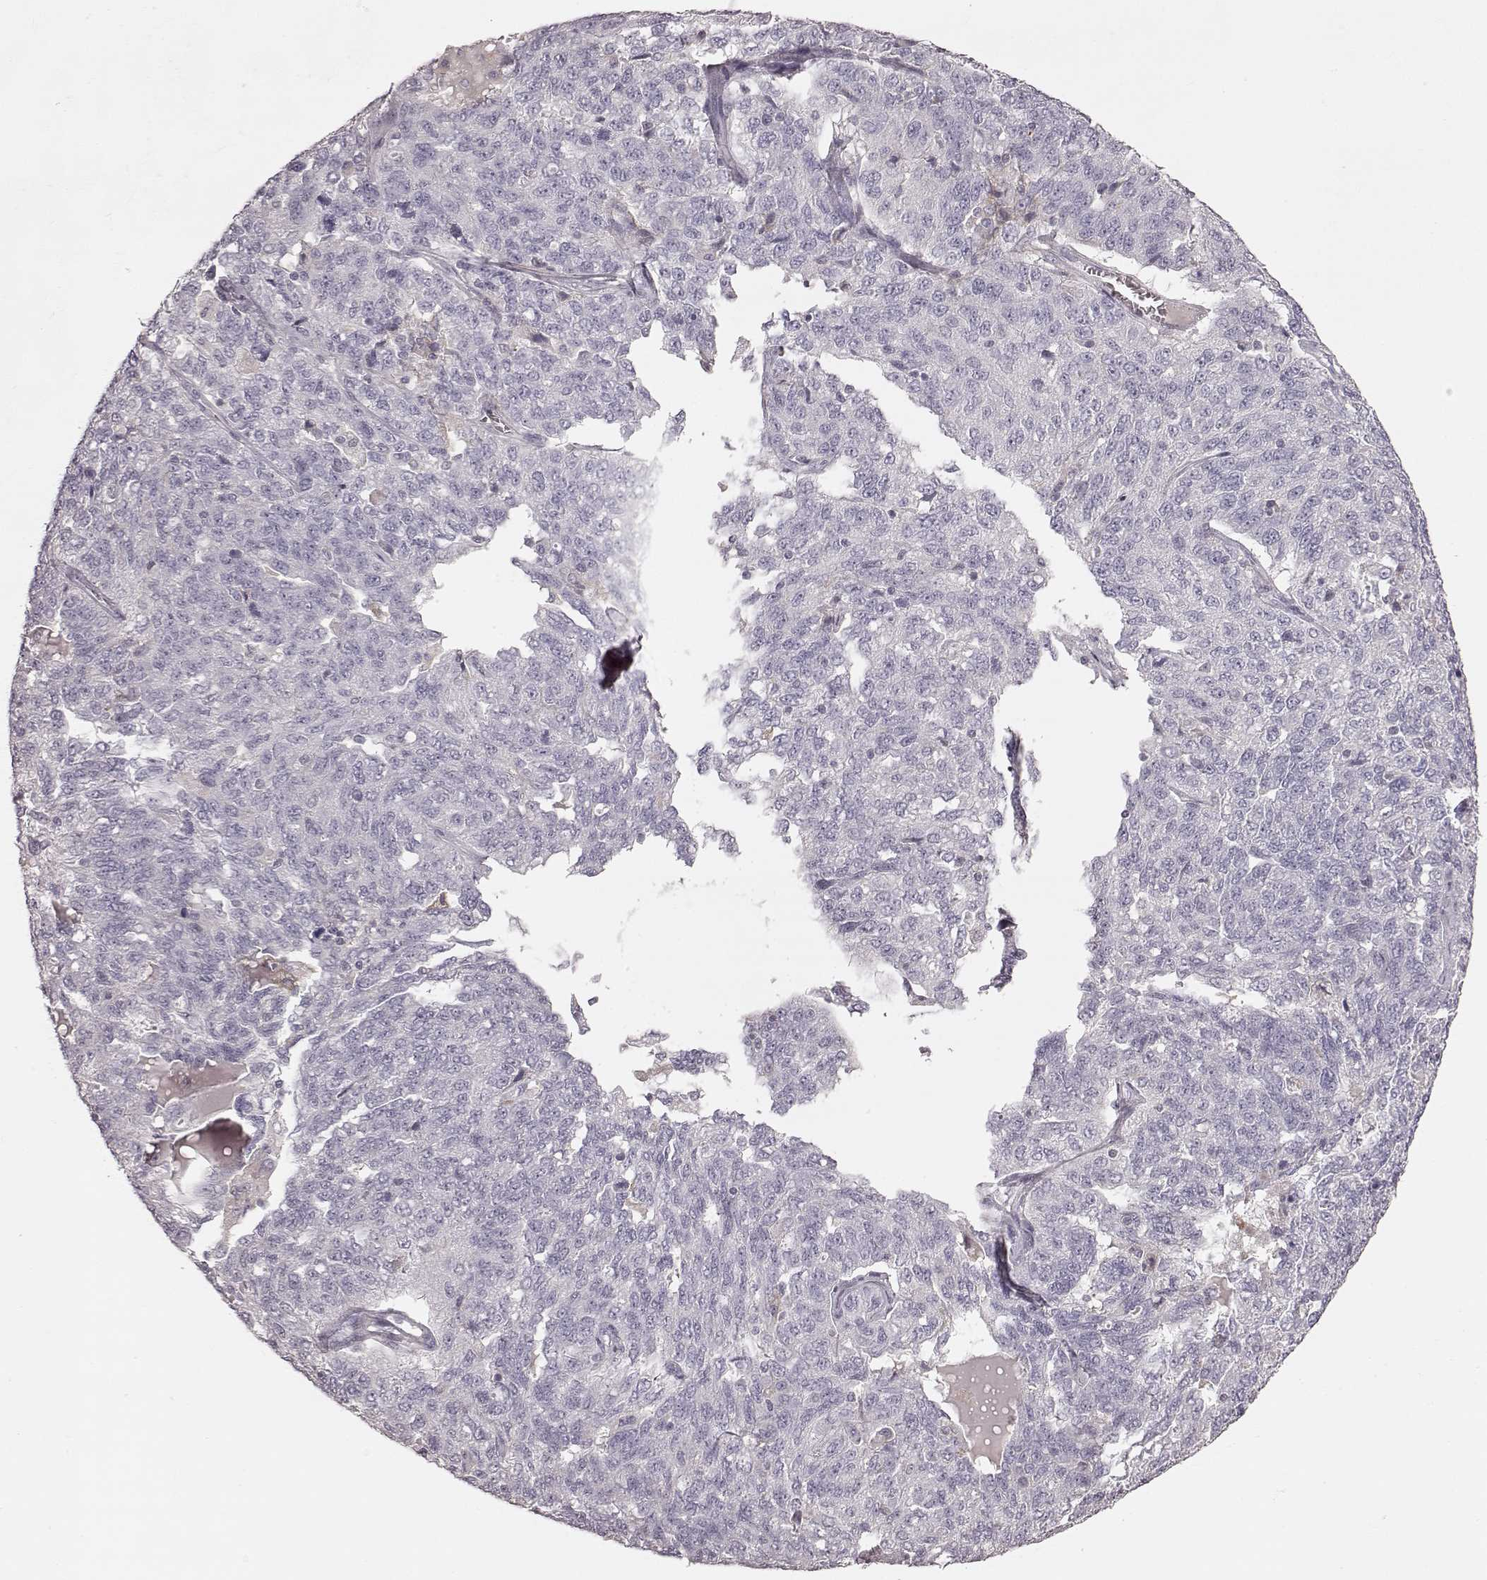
{"staining": {"intensity": "negative", "quantity": "none", "location": "none"}, "tissue": "ovarian cancer", "cell_type": "Tumor cells", "image_type": "cancer", "snomed": [{"axis": "morphology", "description": "Cystadenocarcinoma, serous, NOS"}, {"axis": "topography", "description": "Ovary"}], "caption": "Immunohistochemical staining of ovarian cancer shows no significant positivity in tumor cells.", "gene": "PRLHR", "patient": {"sex": "female", "age": 71}}